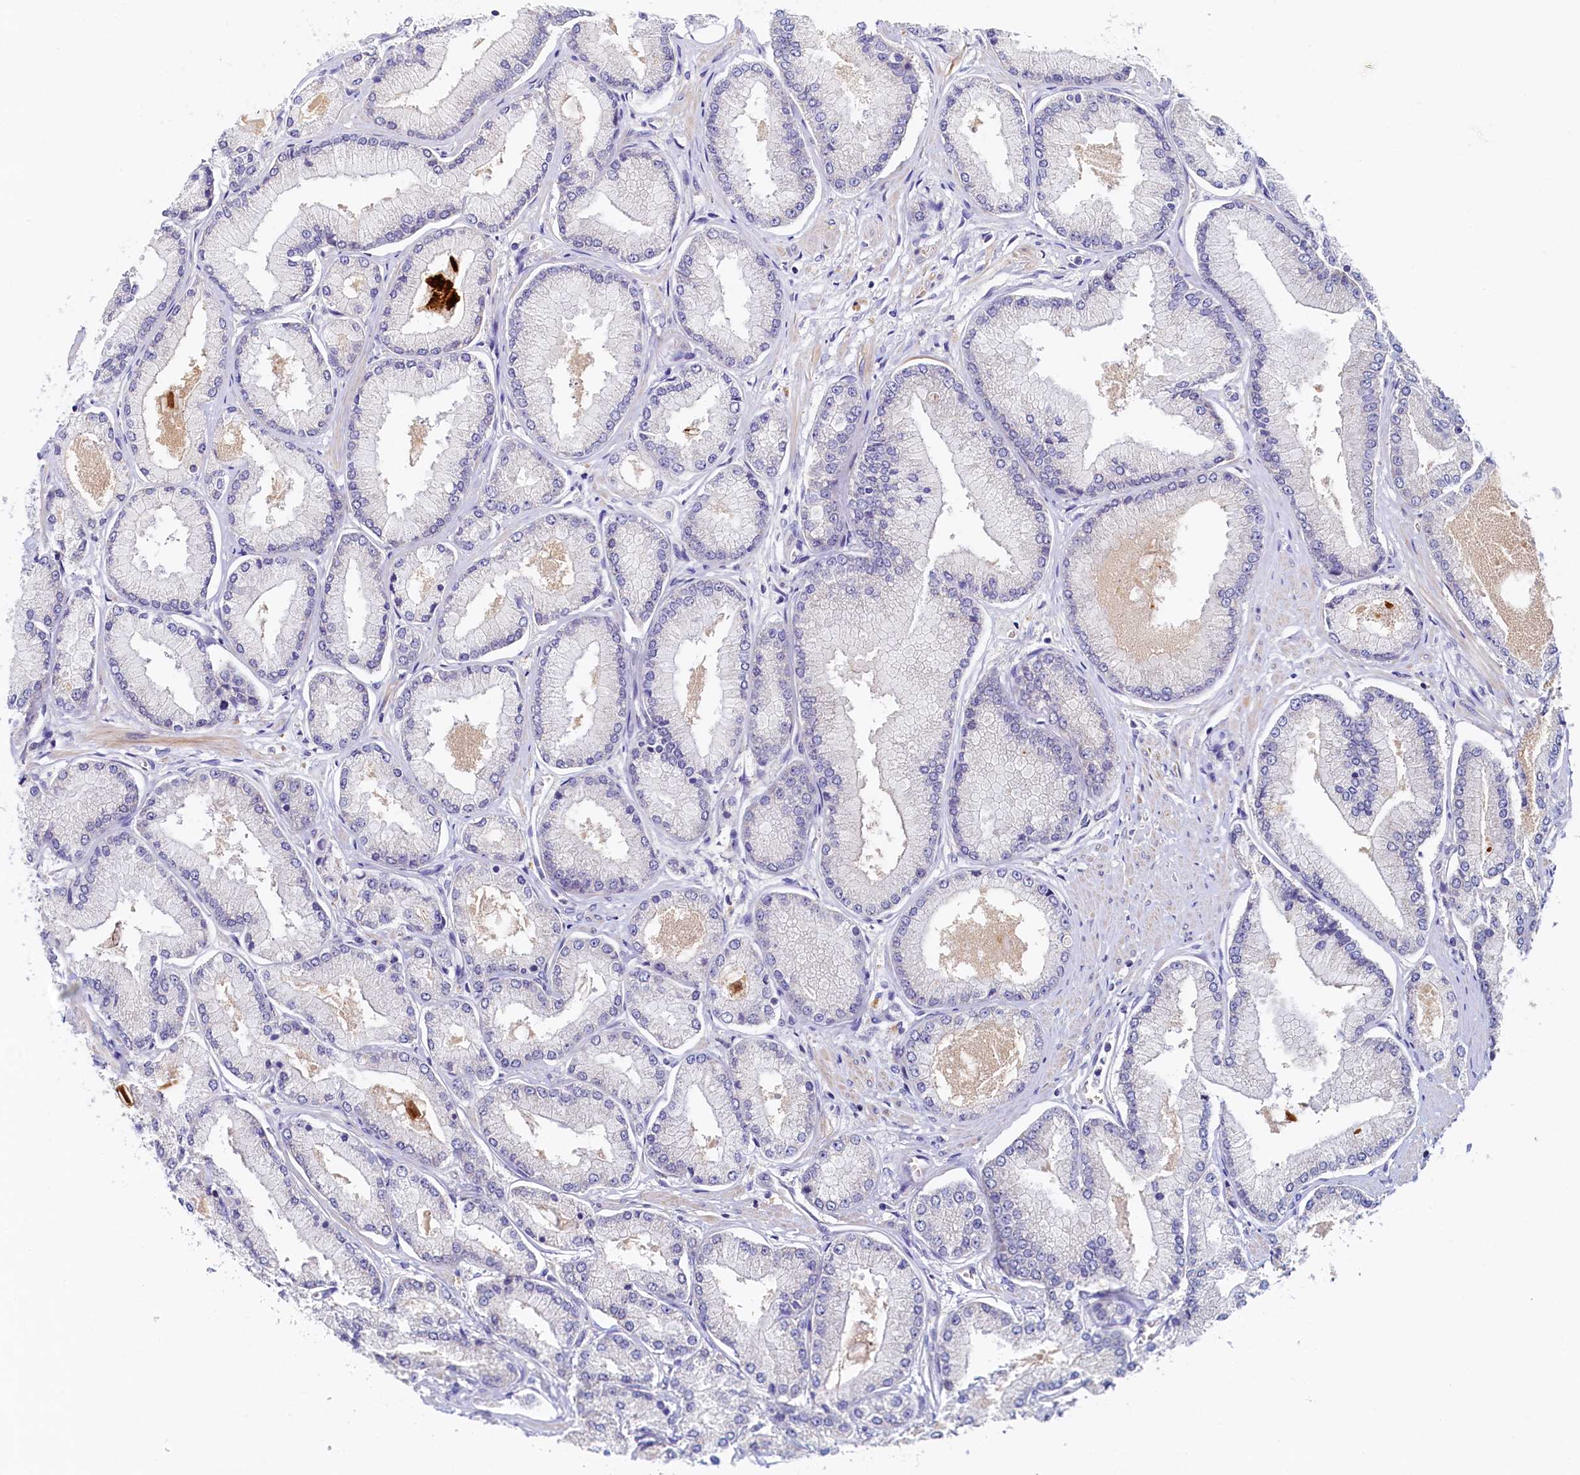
{"staining": {"intensity": "negative", "quantity": "none", "location": "none"}, "tissue": "prostate cancer", "cell_type": "Tumor cells", "image_type": "cancer", "snomed": [{"axis": "morphology", "description": "Adenocarcinoma, Low grade"}, {"axis": "topography", "description": "Prostate"}], "caption": "A histopathology image of human adenocarcinoma (low-grade) (prostate) is negative for staining in tumor cells.", "gene": "DTD1", "patient": {"sex": "male", "age": 74}}